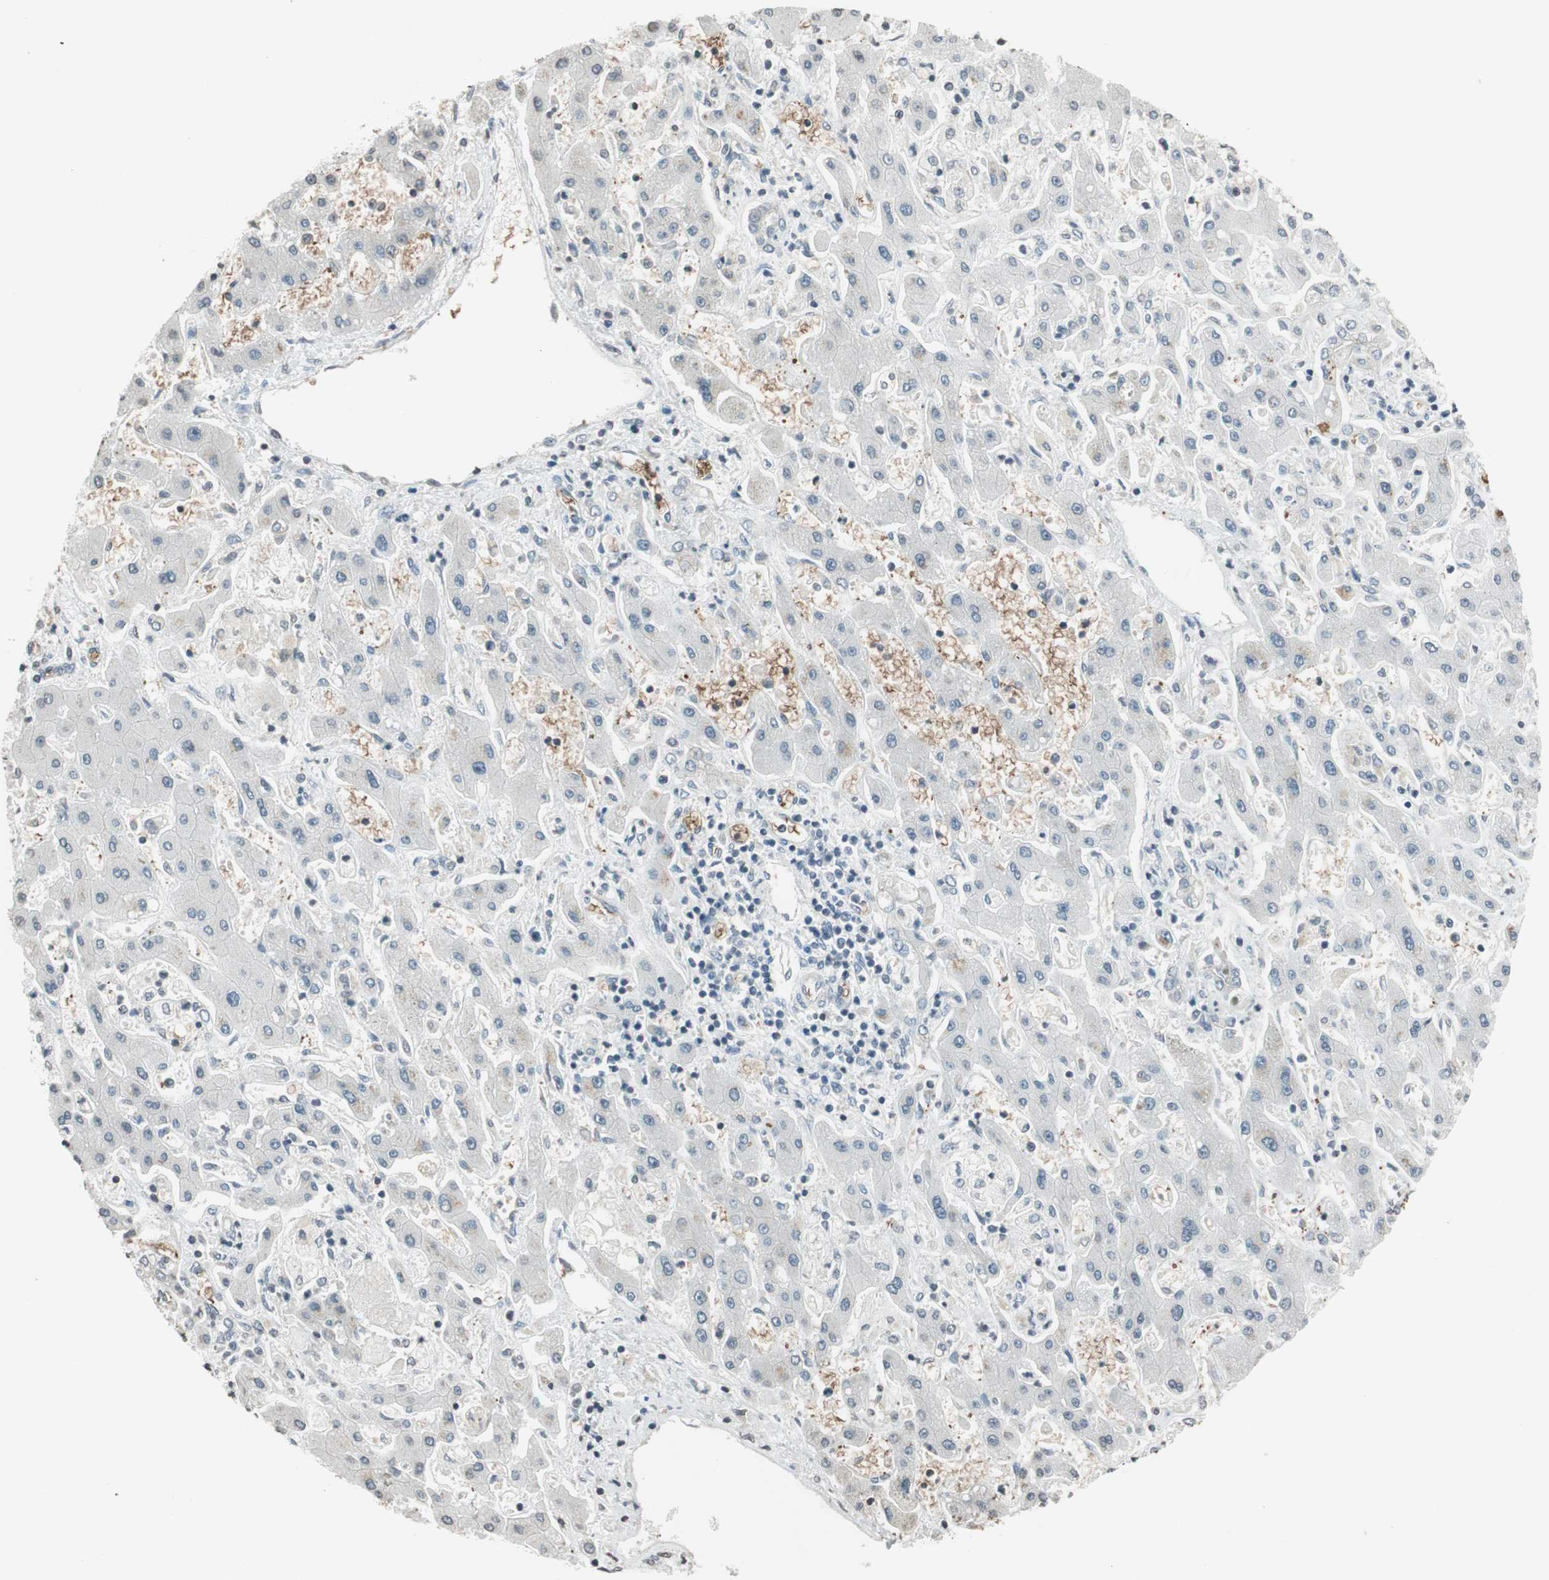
{"staining": {"intensity": "negative", "quantity": "none", "location": "none"}, "tissue": "liver cancer", "cell_type": "Tumor cells", "image_type": "cancer", "snomed": [{"axis": "morphology", "description": "Cholangiocarcinoma"}, {"axis": "topography", "description": "Liver"}], "caption": "A photomicrograph of human liver cancer (cholangiocarcinoma) is negative for staining in tumor cells. (IHC, brightfield microscopy, high magnification).", "gene": "GYPC", "patient": {"sex": "male", "age": 50}}